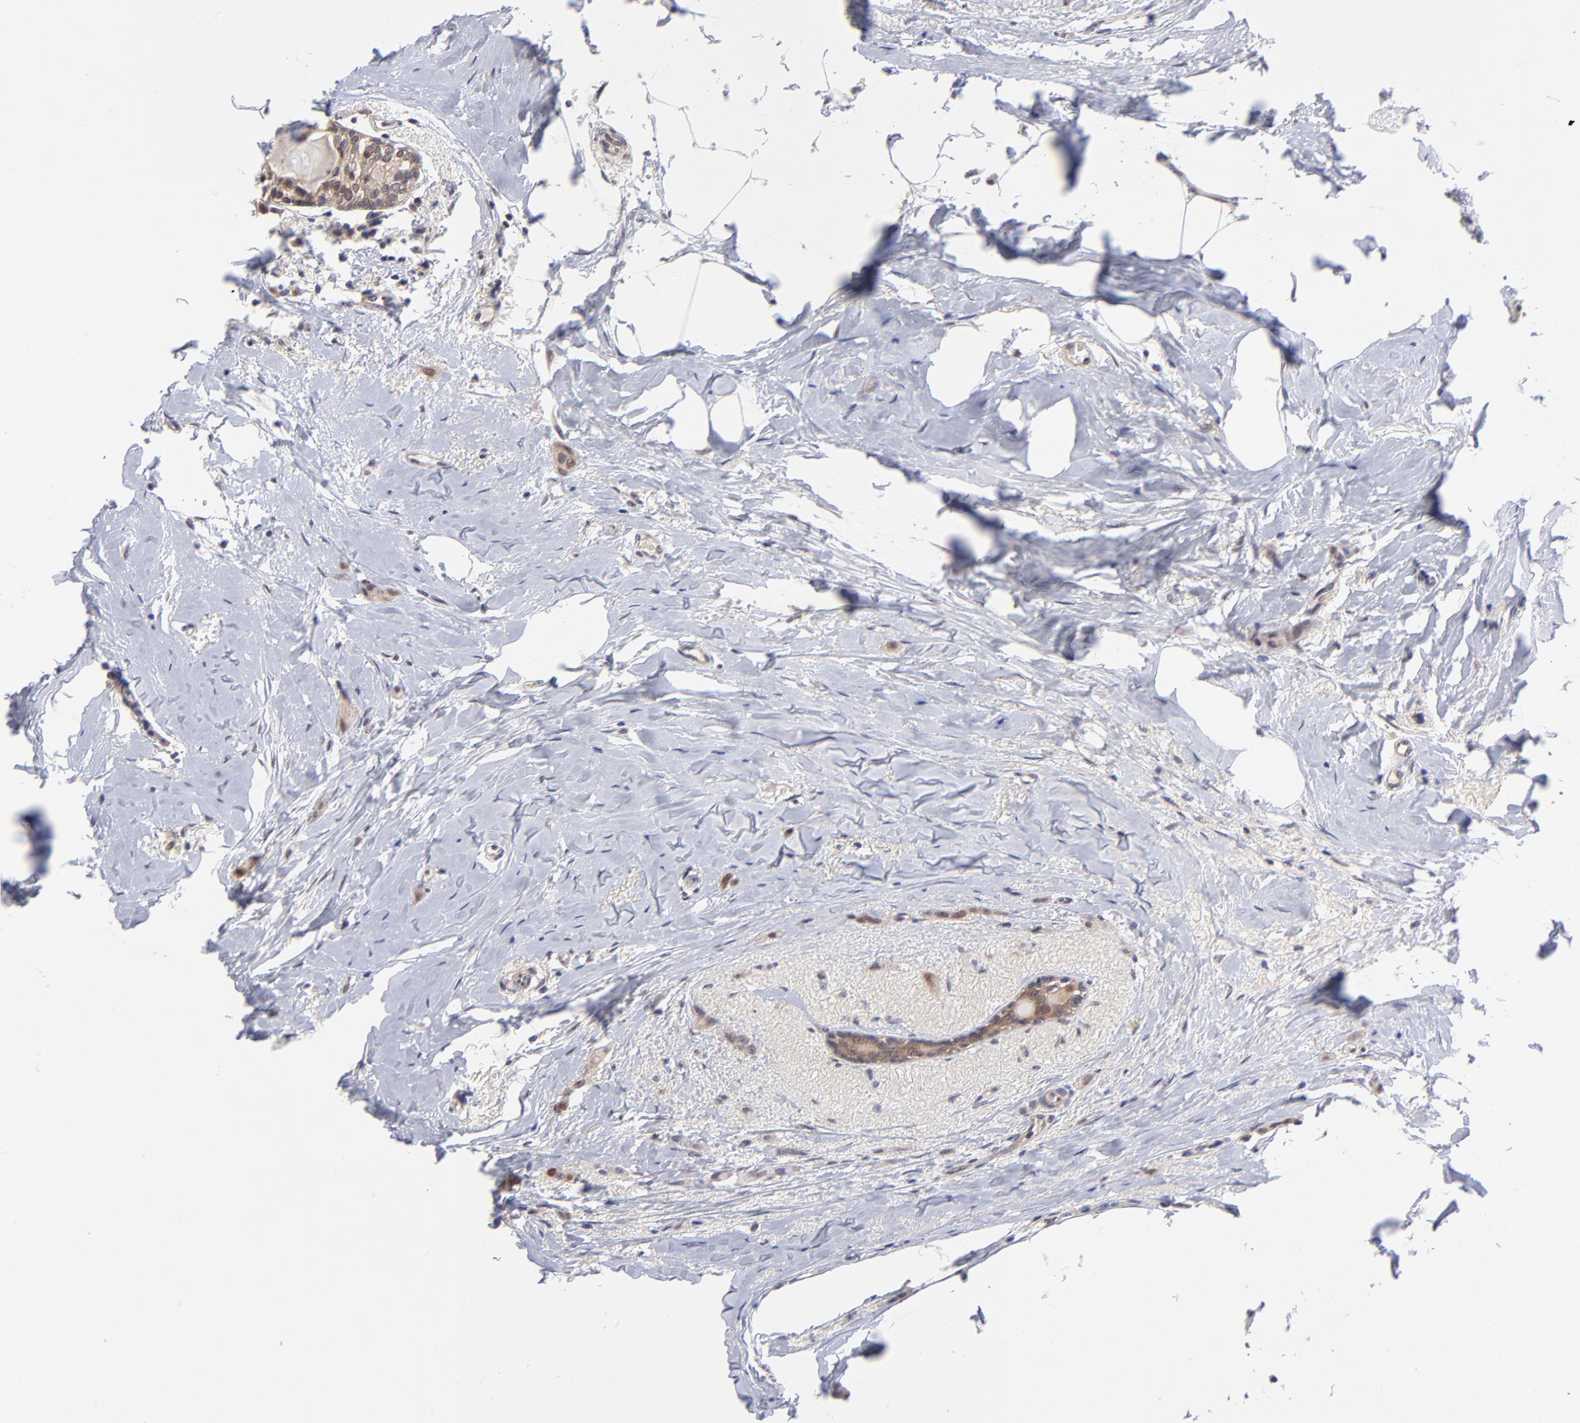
{"staining": {"intensity": "moderate", "quantity": ">75%", "location": "cytoplasmic/membranous"}, "tissue": "breast cancer", "cell_type": "Tumor cells", "image_type": "cancer", "snomed": [{"axis": "morphology", "description": "Lobular carcinoma"}, {"axis": "topography", "description": "Breast"}], "caption": "Lobular carcinoma (breast) stained for a protein (brown) reveals moderate cytoplasmic/membranous positive expression in approximately >75% of tumor cells.", "gene": "UBE2E3", "patient": {"sex": "female", "age": 55}}